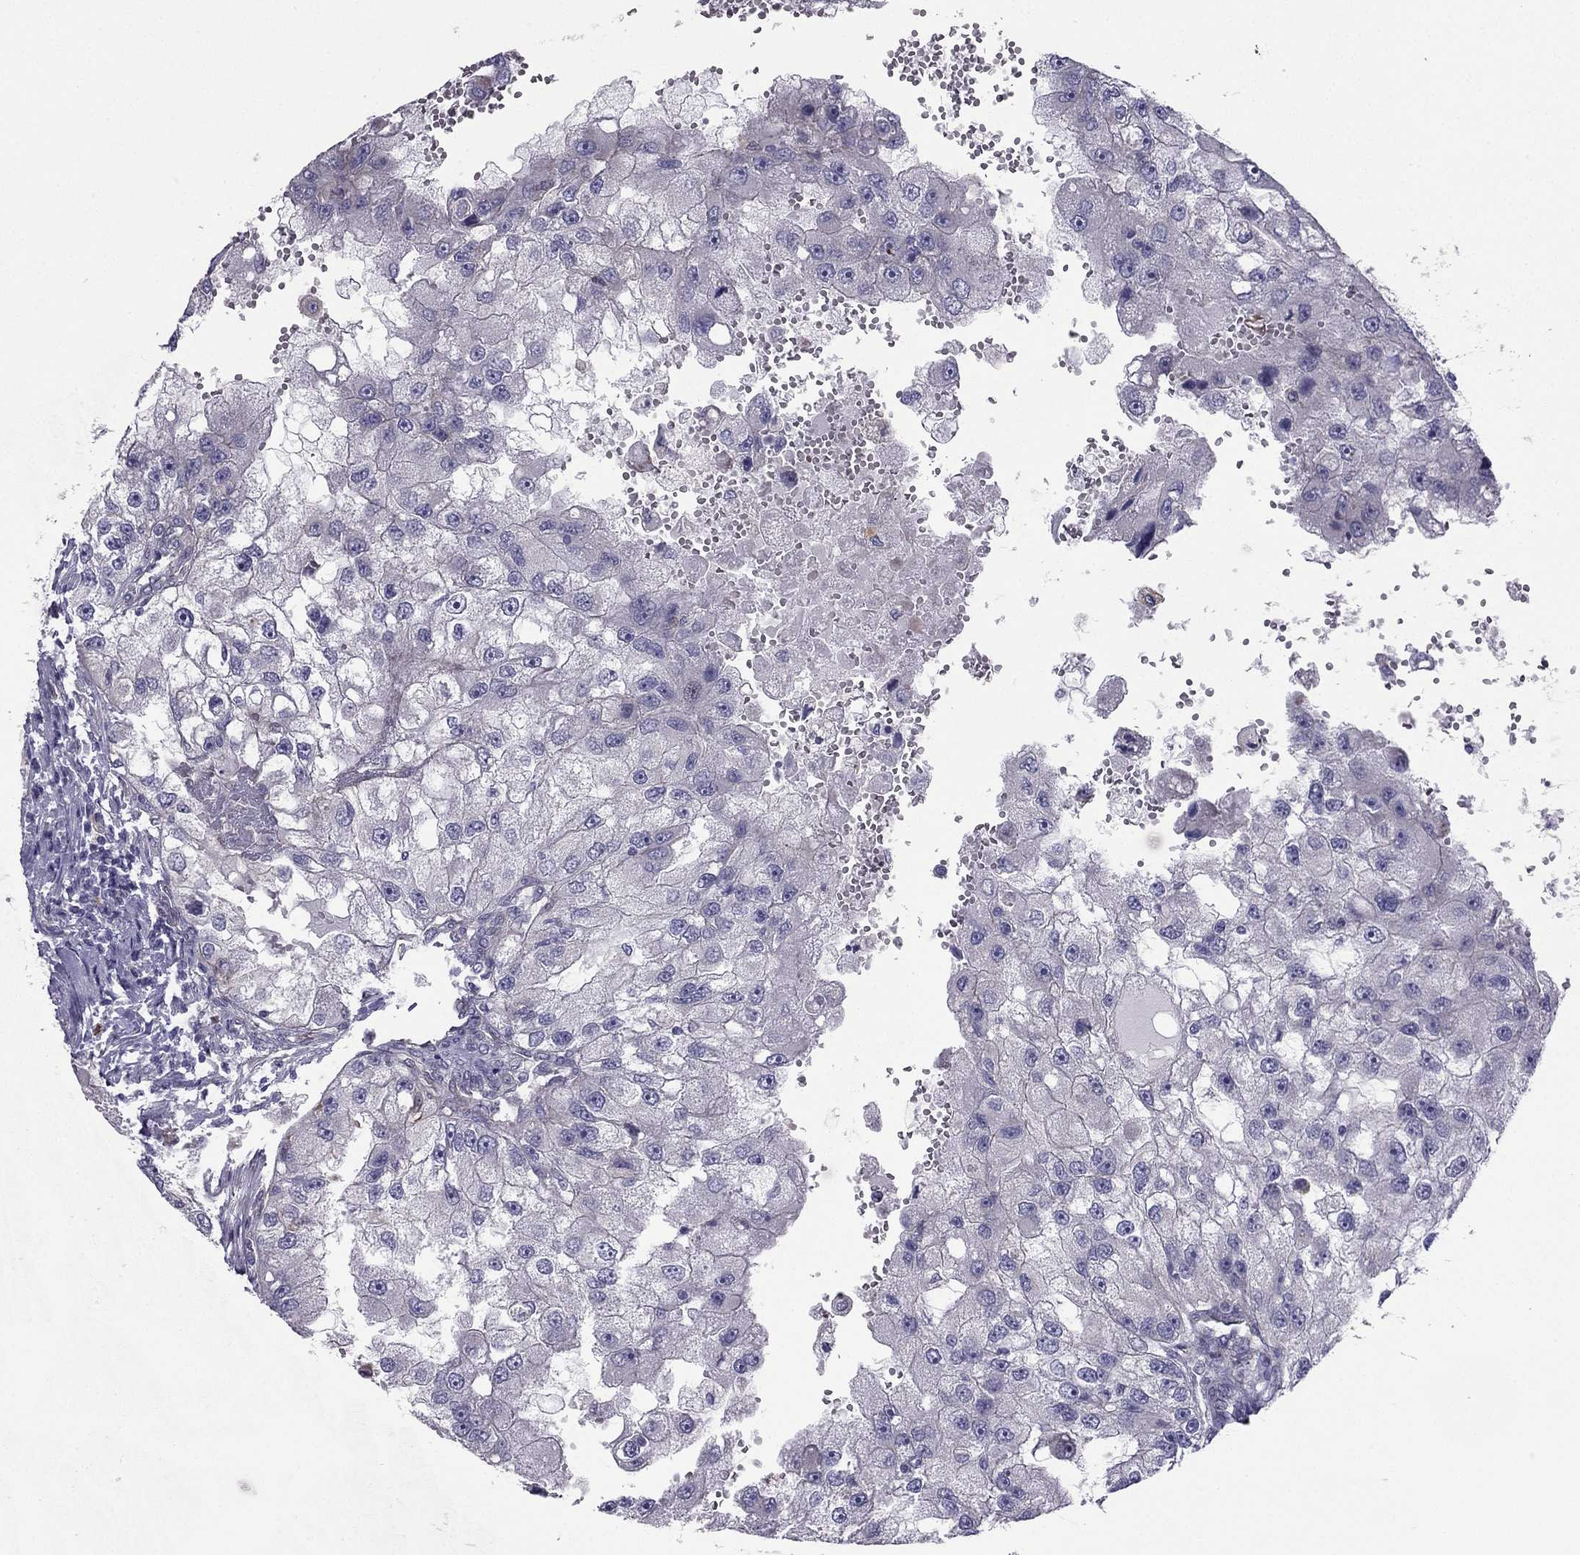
{"staining": {"intensity": "negative", "quantity": "none", "location": "none"}, "tissue": "renal cancer", "cell_type": "Tumor cells", "image_type": "cancer", "snomed": [{"axis": "morphology", "description": "Adenocarcinoma, NOS"}, {"axis": "topography", "description": "Kidney"}], "caption": "An IHC histopathology image of adenocarcinoma (renal) is shown. There is no staining in tumor cells of adenocarcinoma (renal).", "gene": "ENOX1", "patient": {"sex": "male", "age": 63}}